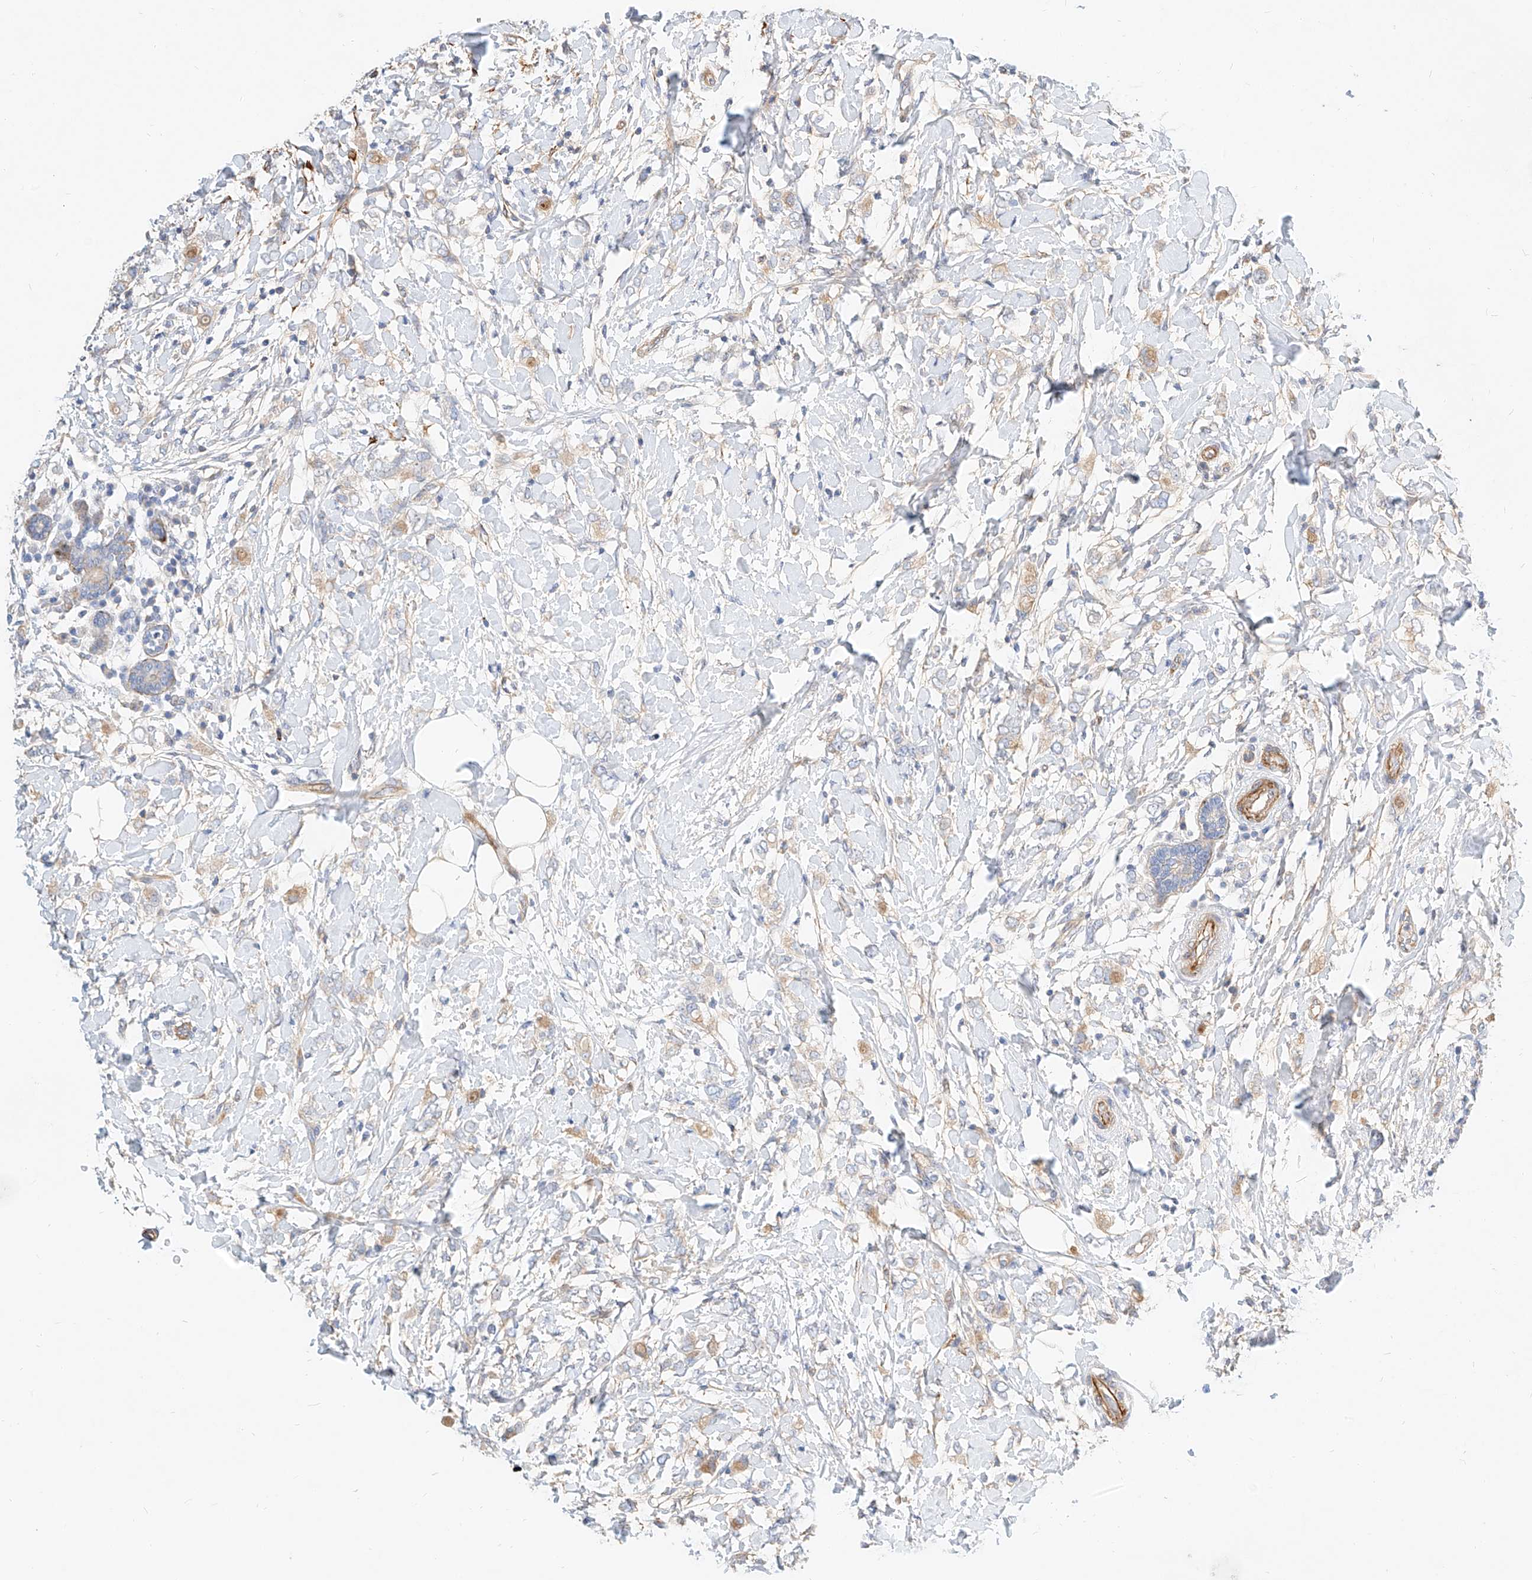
{"staining": {"intensity": "weak", "quantity": "<25%", "location": "cytoplasmic/membranous"}, "tissue": "breast cancer", "cell_type": "Tumor cells", "image_type": "cancer", "snomed": [{"axis": "morphology", "description": "Normal tissue, NOS"}, {"axis": "morphology", "description": "Lobular carcinoma"}, {"axis": "topography", "description": "Breast"}], "caption": "DAB (3,3'-diaminobenzidine) immunohistochemical staining of human breast cancer (lobular carcinoma) demonstrates no significant expression in tumor cells.", "gene": "KCNH5", "patient": {"sex": "female", "age": 47}}